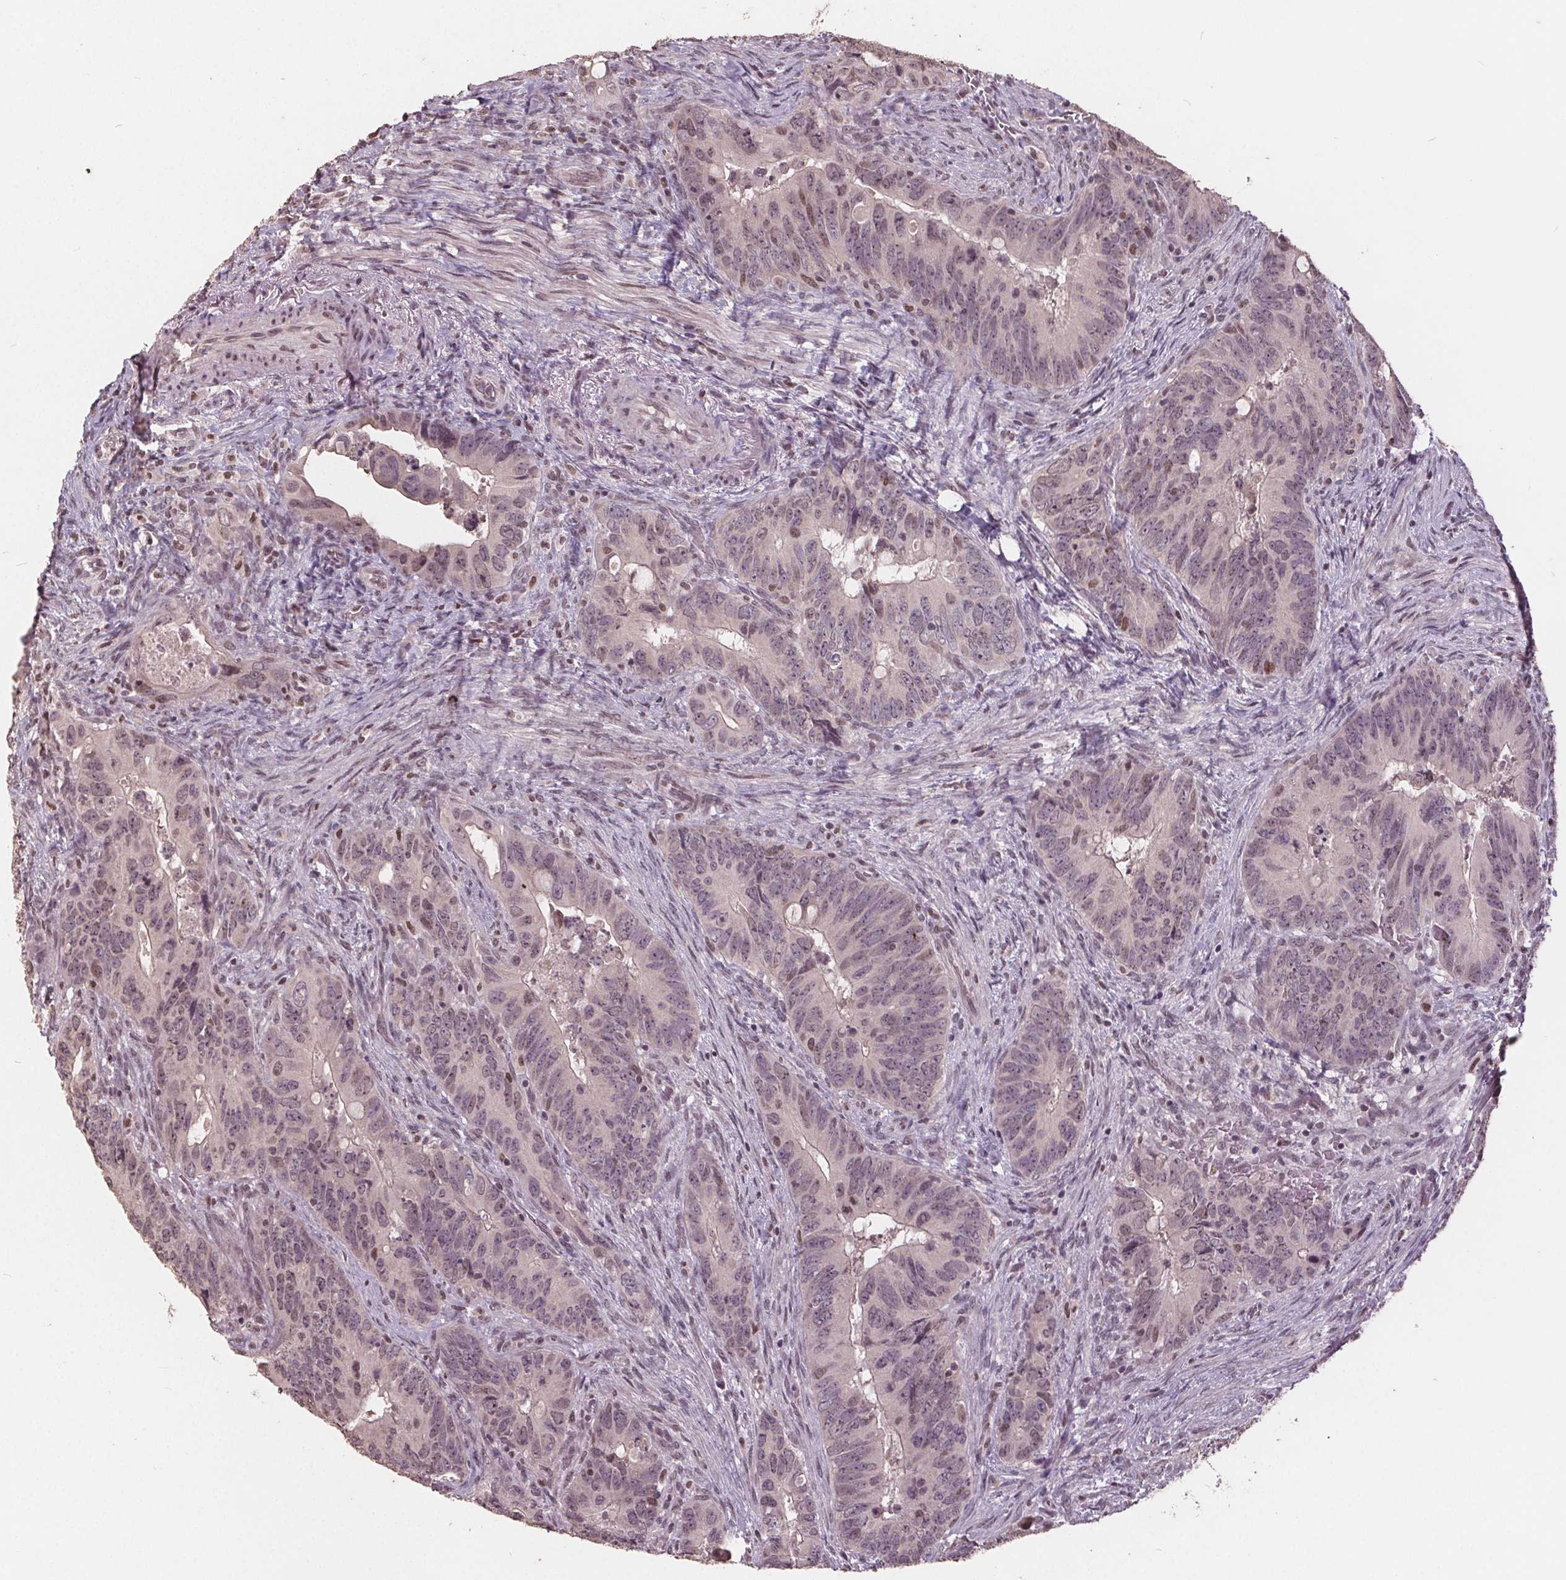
{"staining": {"intensity": "weak", "quantity": "<25%", "location": "nuclear"}, "tissue": "colorectal cancer", "cell_type": "Tumor cells", "image_type": "cancer", "snomed": [{"axis": "morphology", "description": "Adenocarcinoma, NOS"}, {"axis": "topography", "description": "Rectum"}], "caption": "Tumor cells show no significant protein positivity in colorectal cancer.", "gene": "DNMT3B", "patient": {"sex": "male", "age": 78}}